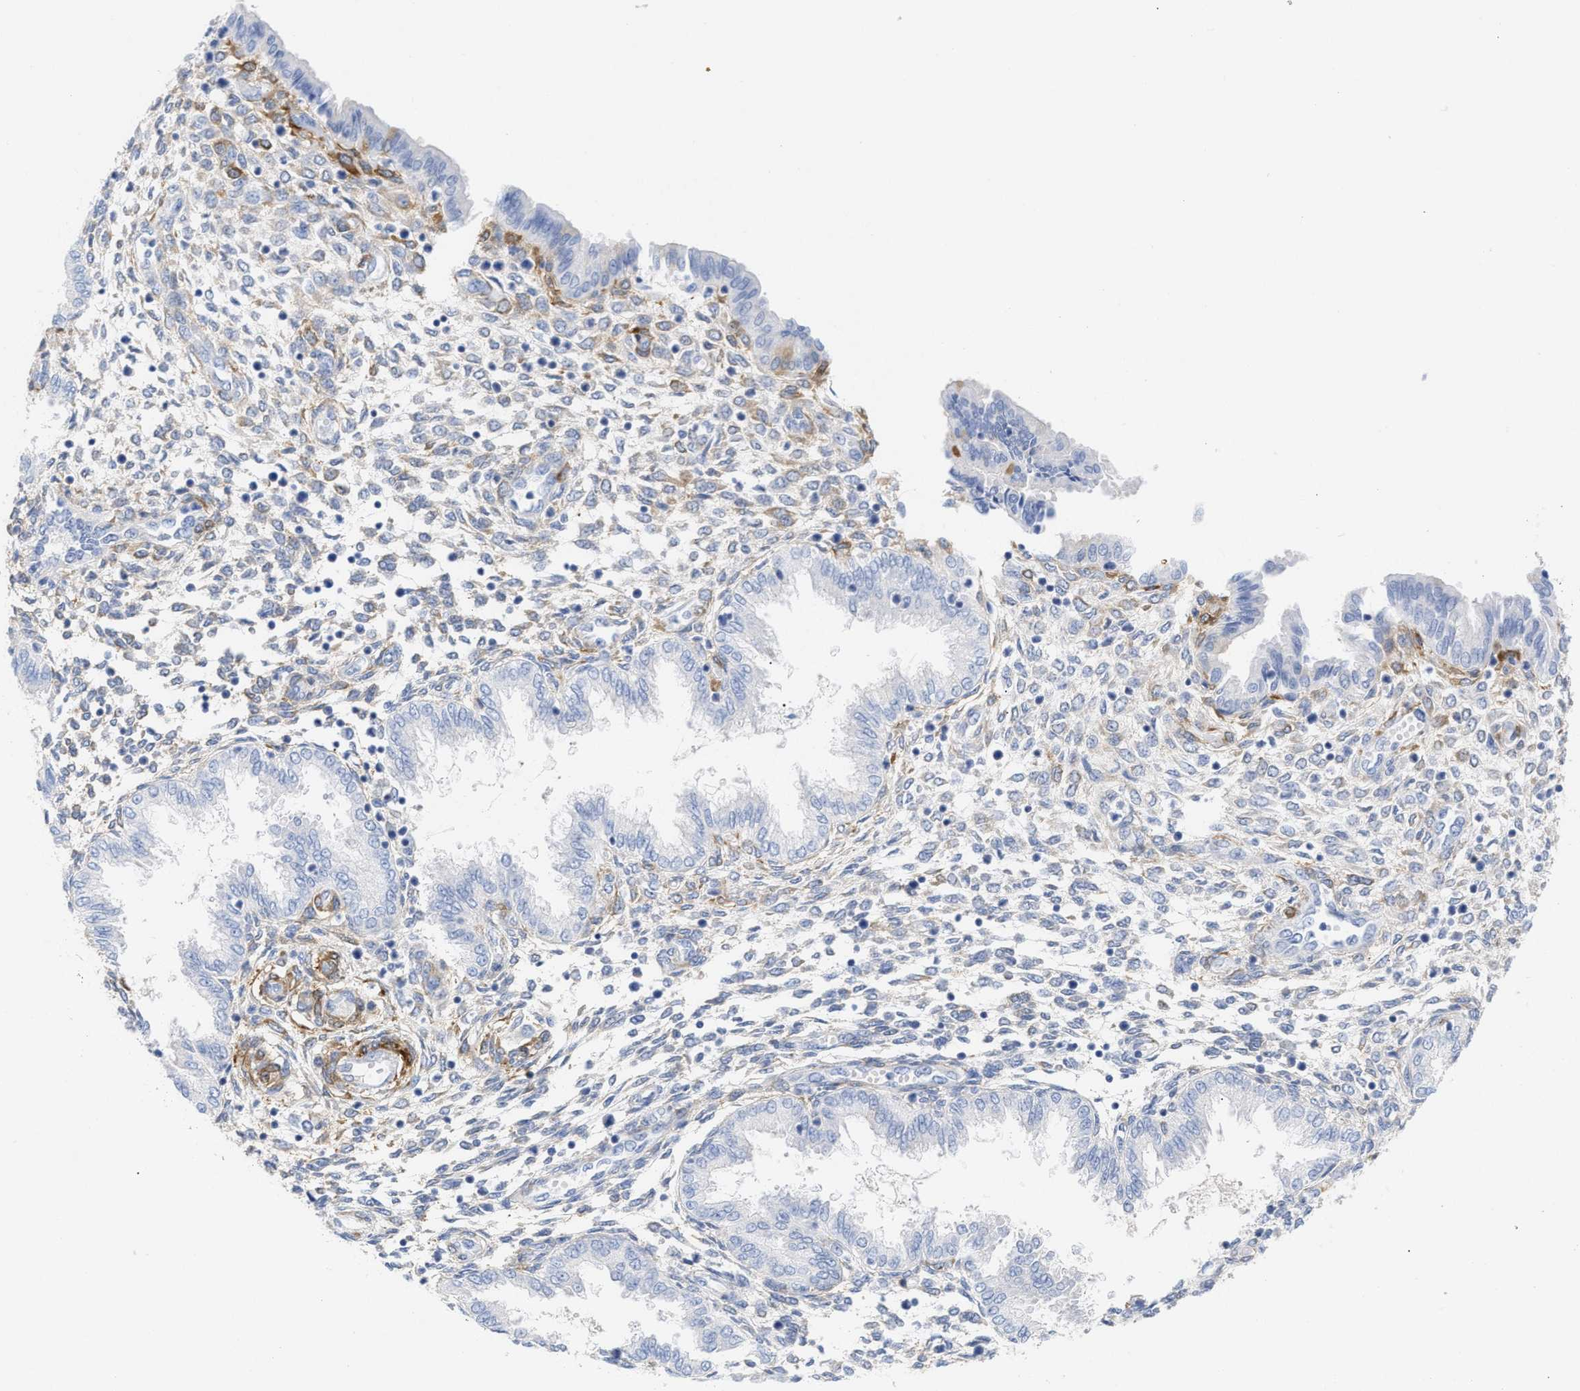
{"staining": {"intensity": "moderate", "quantity": "<25%", "location": "cytoplasmic/membranous"}, "tissue": "endometrium", "cell_type": "Cells in endometrial stroma", "image_type": "normal", "snomed": [{"axis": "morphology", "description": "Normal tissue, NOS"}, {"axis": "topography", "description": "Endometrium"}], "caption": "Unremarkable endometrium was stained to show a protein in brown. There is low levels of moderate cytoplasmic/membranous staining in about <25% of cells in endometrial stroma. The staining was performed using DAB, with brown indicating positive protein expression. Nuclei are stained blue with hematoxylin.", "gene": "AMPH", "patient": {"sex": "female", "age": 33}}